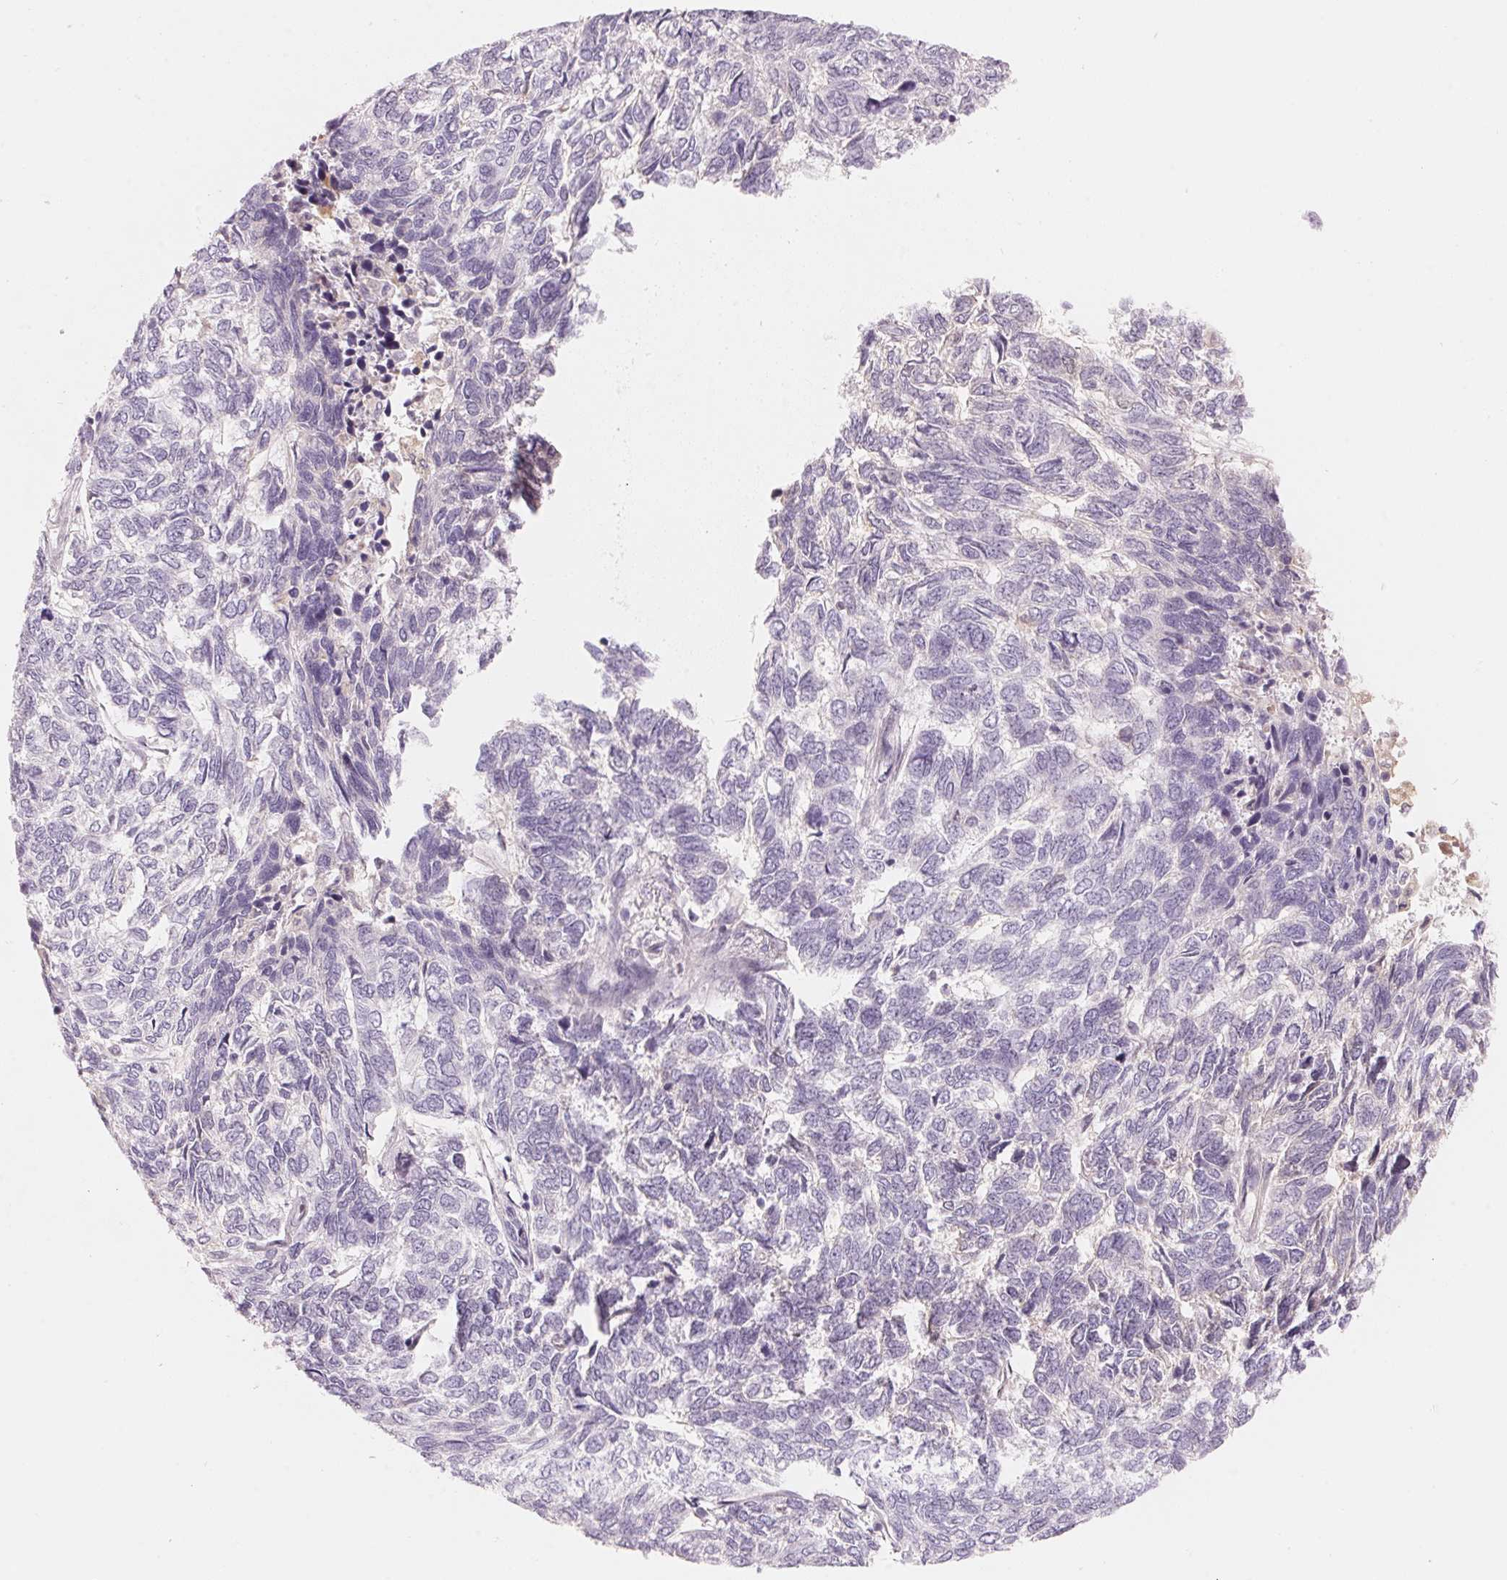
{"staining": {"intensity": "negative", "quantity": "none", "location": "none"}, "tissue": "skin cancer", "cell_type": "Tumor cells", "image_type": "cancer", "snomed": [{"axis": "morphology", "description": "Basal cell carcinoma"}, {"axis": "topography", "description": "Skin"}], "caption": "A photomicrograph of basal cell carcinoma (skin) stained for a protein displays no brown staining in tumor cells. (DAB immunohistochemistry visualized using brightfield microscopy, high magnification).", "gene": "CFHR2", "patient": {"sex": "female", "age": 65}}